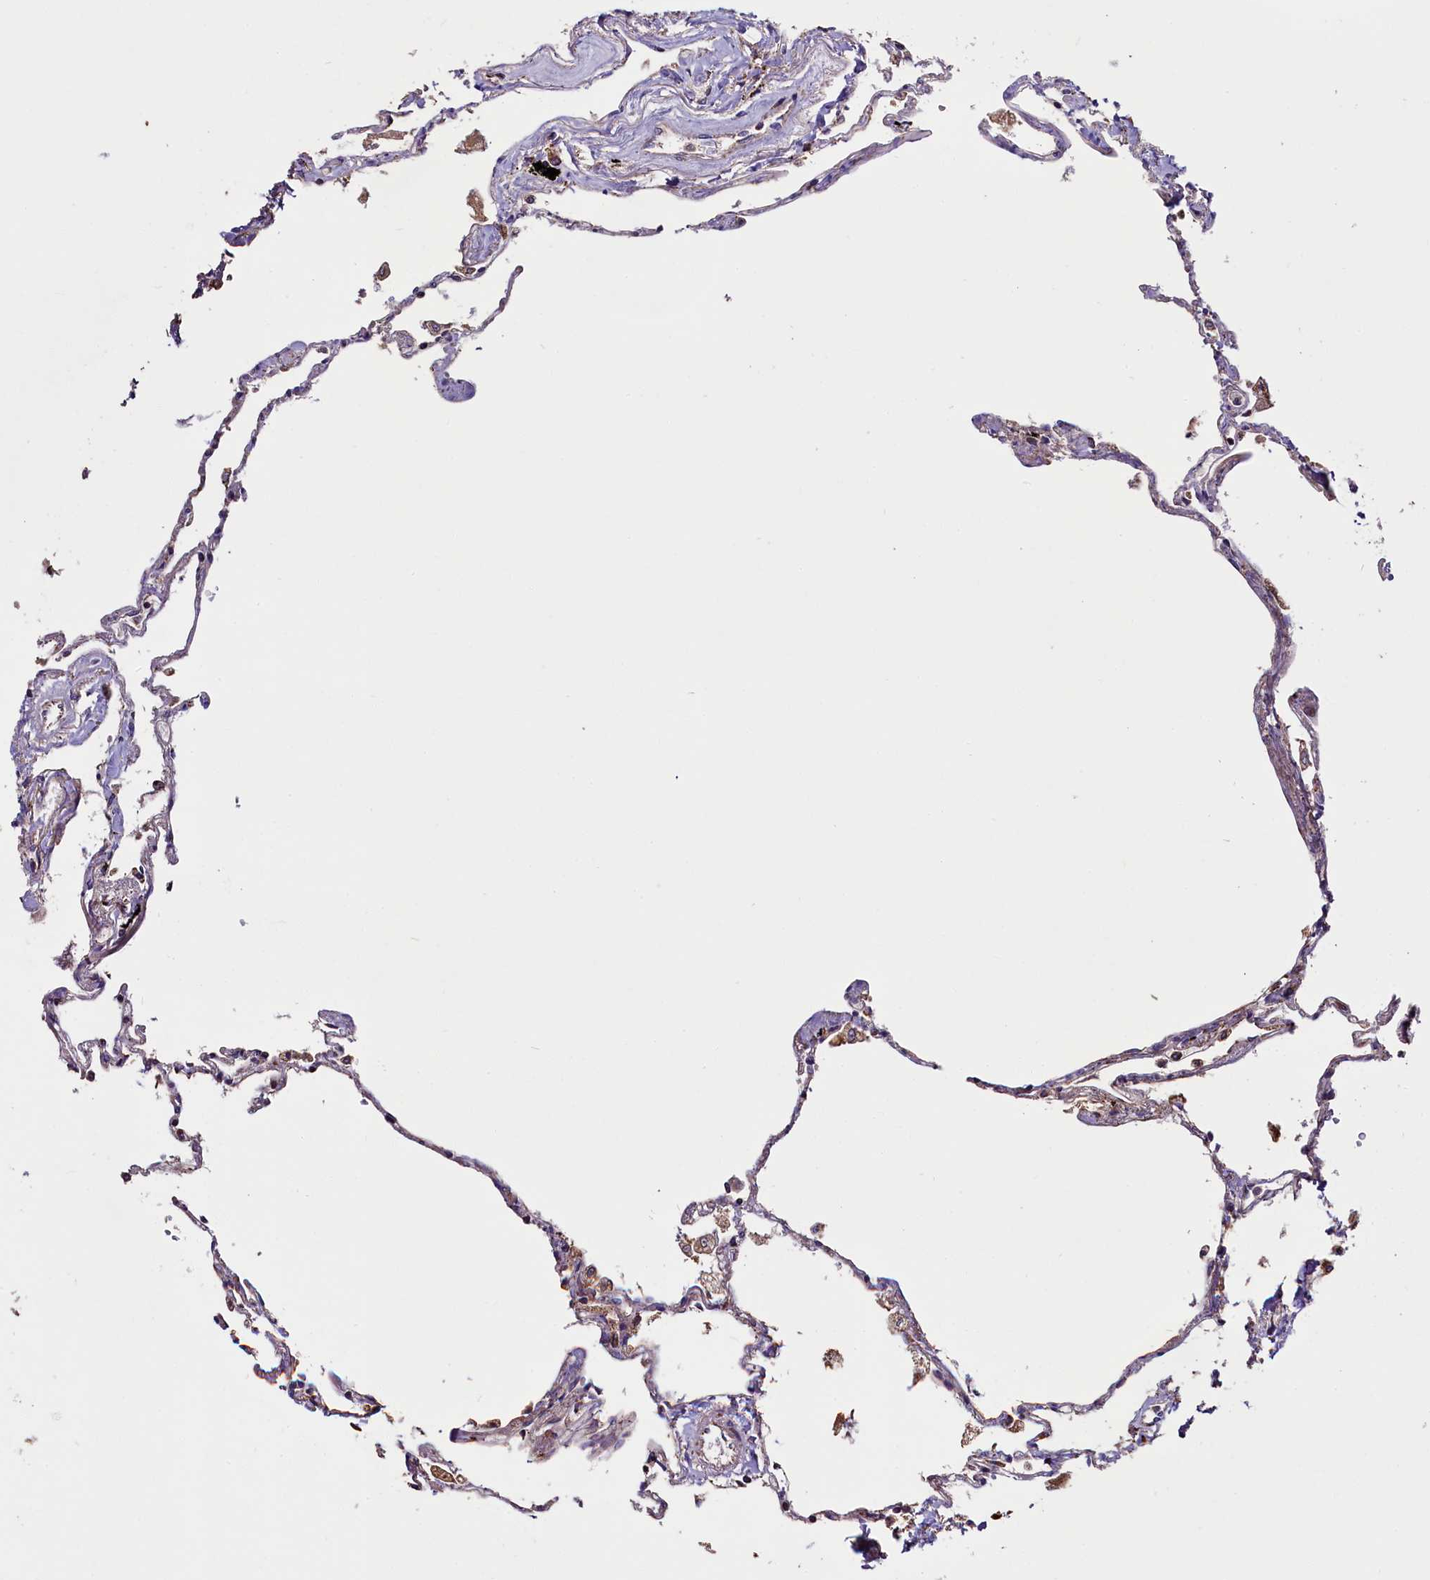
{"staining": {"intensity": "moderate", "quantity": "<25%", "location": "cytoplasmic/membranous"}, "tissue": "lung", "cell_type": "Alveolar cells", "image_type": "normal", "snomed": [{"axis": "morphology", "description": "Normal tissue, NOS"}, {"axis": "topography", "description": "Lung"}], "caption": "Lung stained with DAB immunohistochemistry displays low levels of moderate cytoplasmic/membranous positivity in approximately <25% of alveolar cells.", "gene": "ZSWIM1", "patient": {"sex": "female", "age": 67}}